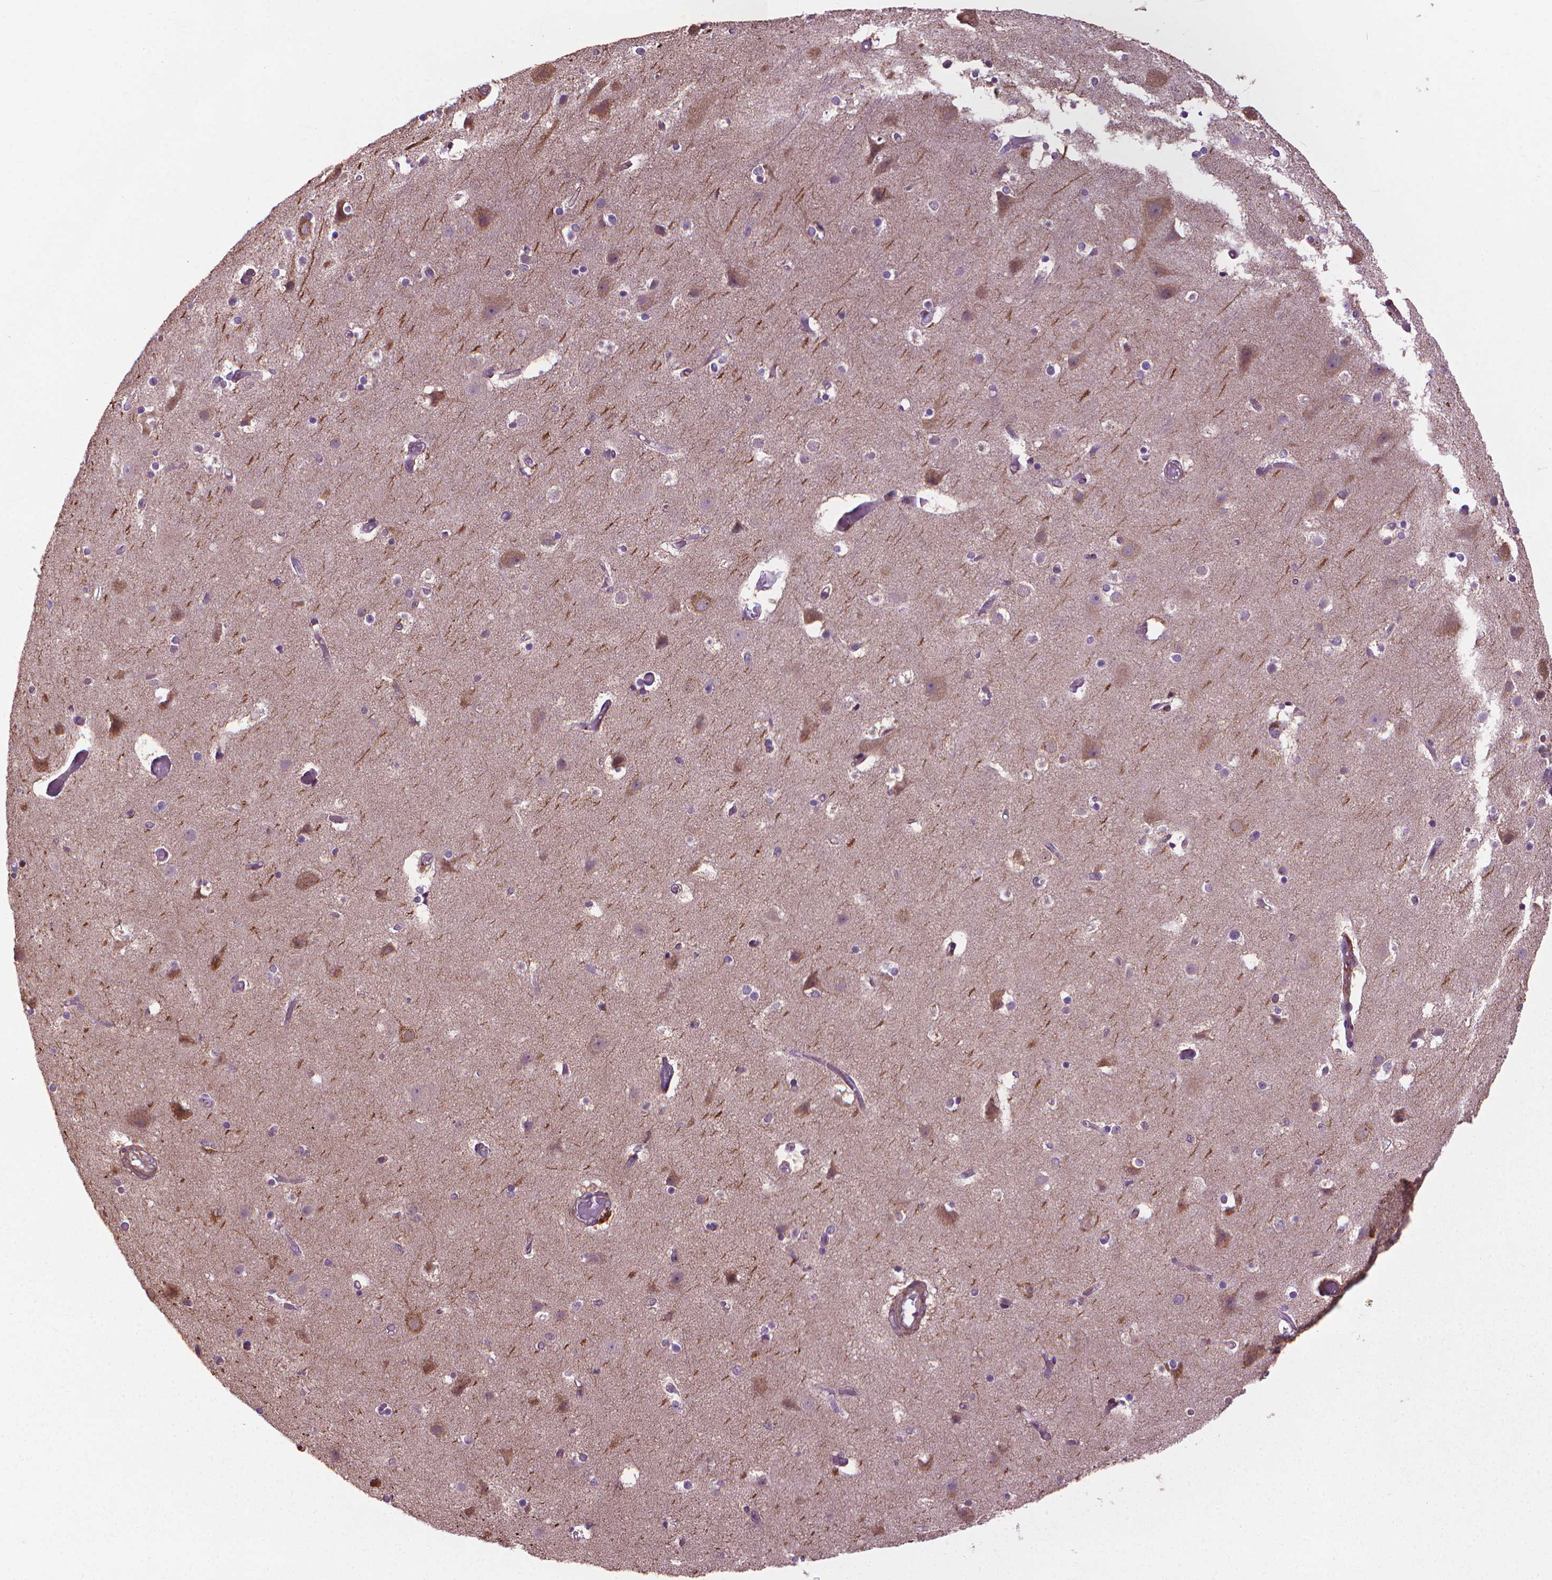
{"staining": {"intensity": "weak", "quantity": "25%-75%", "location": "cytoplasmic/membranous"}, "tissue": "cerebral cortex", "cell_type": "Endothelial cells", "image_type": "normal", "snomed": [{"axis": "morphology", "description": "Normal tissue, NOS"}, {"axis": "topography", "description": "Cerebral cortex"}], "caption": "The histopathology image exhibits staining of benign cerebral cortex, revealing weak cytoplasmic/membranous protein expression (brown color) within endothelial cells. (DAB (3,3'-diaminobenzidine) IHC with brightfield microscopy, high magnification).", "gene": "MYH14", "patient": {"sex": "female", "age": 52}}